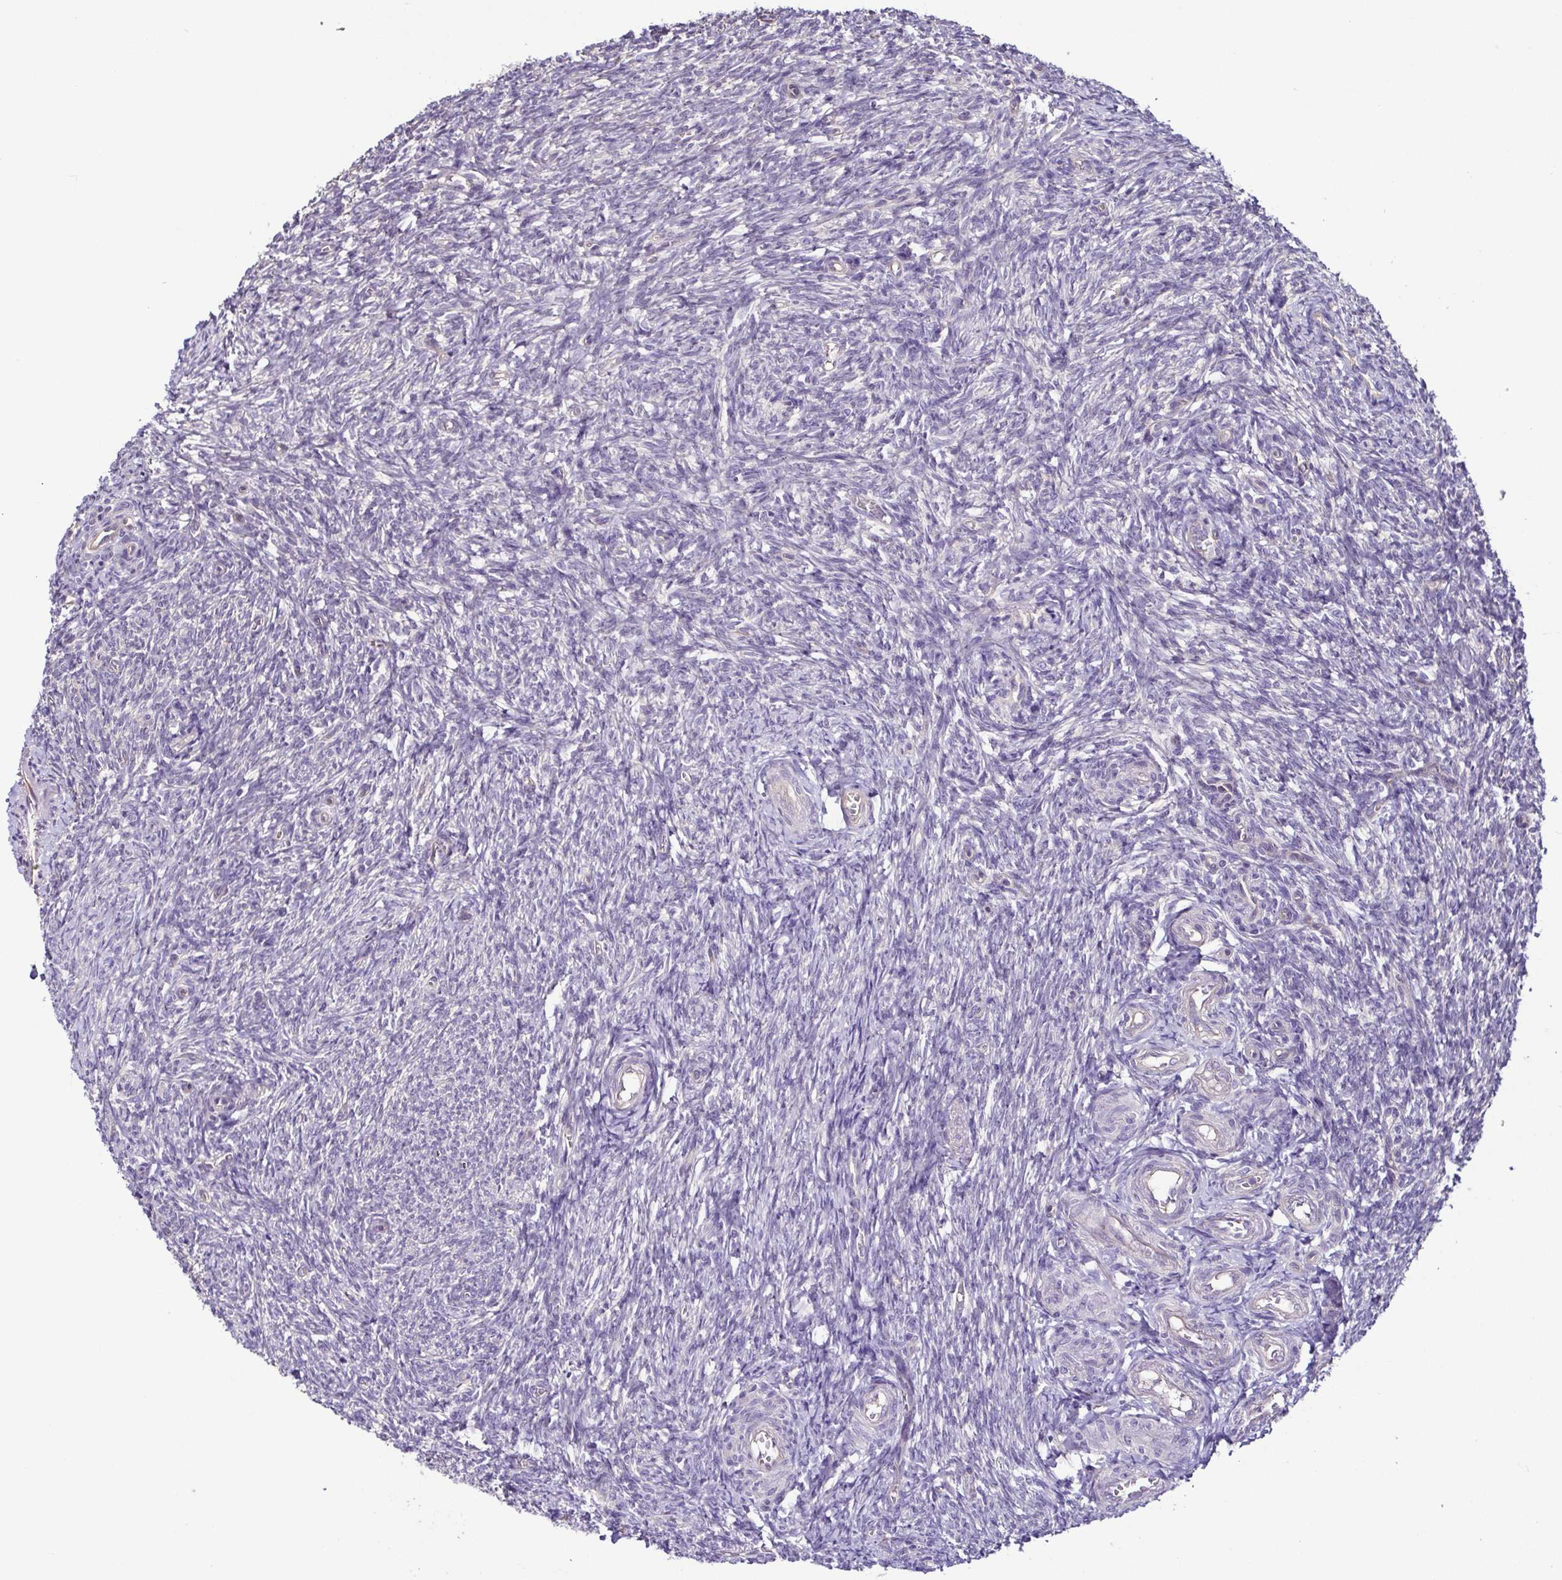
{"staining": {"intensity": "negative", "quantity": "none", "location": "none"}, "tissue": "ovary", "cell_type": "Ovarian stroma cells", "image_type": "normal", "snomed": [{"axis": "morphology", "description": "Normal tissue, NOS"}, {"axis": "topography", "description": "Ovary"}], "caption": "This is an IHC micrograph of benign ovary. There is no staining in ovarian stroma cells.", "gene": "LMOD2", "patient": {"sex": "female", "age": 39}}